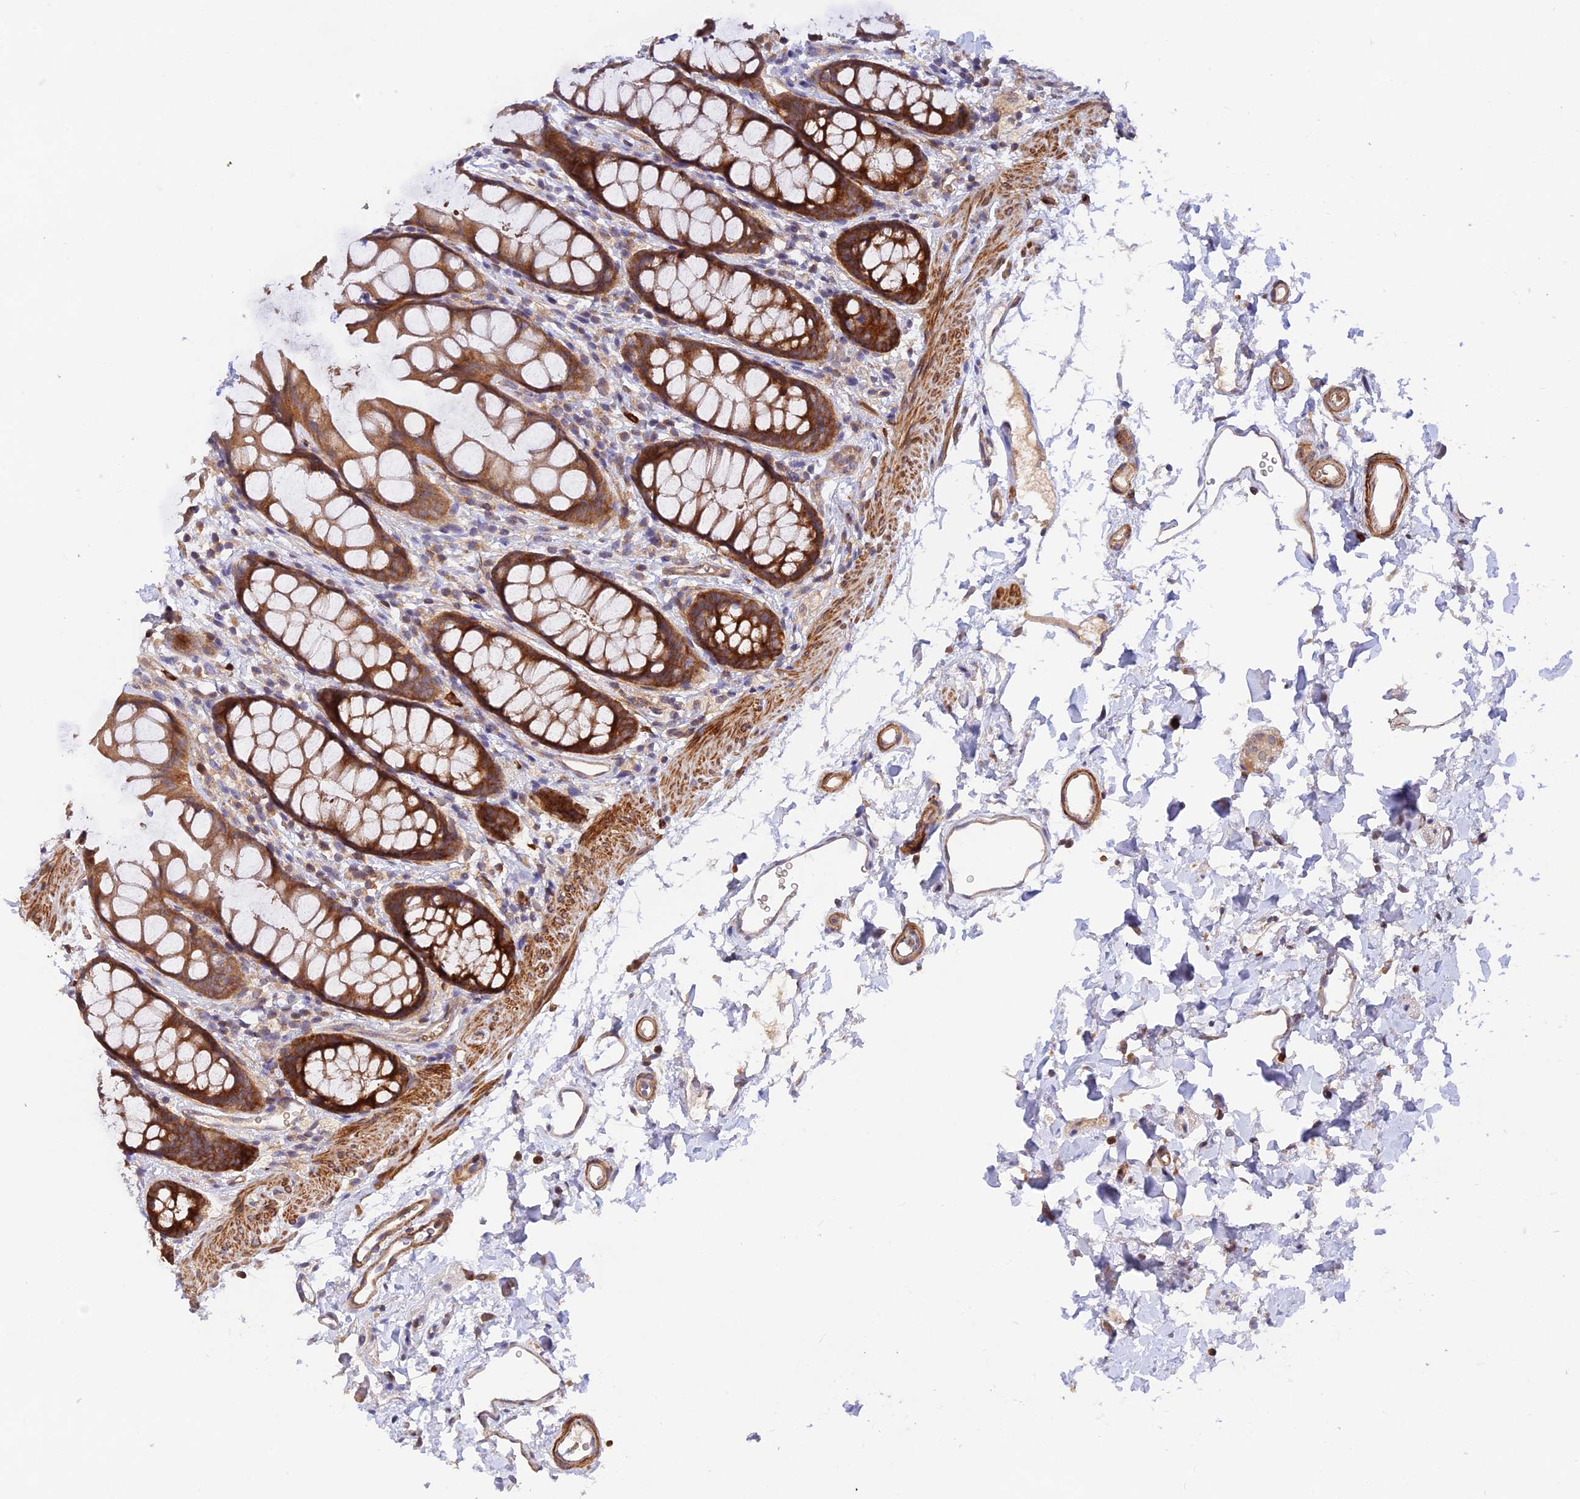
{"staining": {"intensity": "strong", "quantity": ">75%", "location": "cytoplasmic/membranous"}, "tissue": "rectum", "cell_type": "Glandular cells", "image_type": "normal", "snomed": [{"axis": "morphology", "description": "Normal tissue, NOS"}, {"axis": "topography", "description": "Rectum"}], "caption": "Benign rectum was stained to show a protein in brown. There is high levels of strong cytoplasmic/membranous expression in about >75% of glandular cells.", "gene": "WDFY4", "patient": {"sex": "female", "age": 65}}